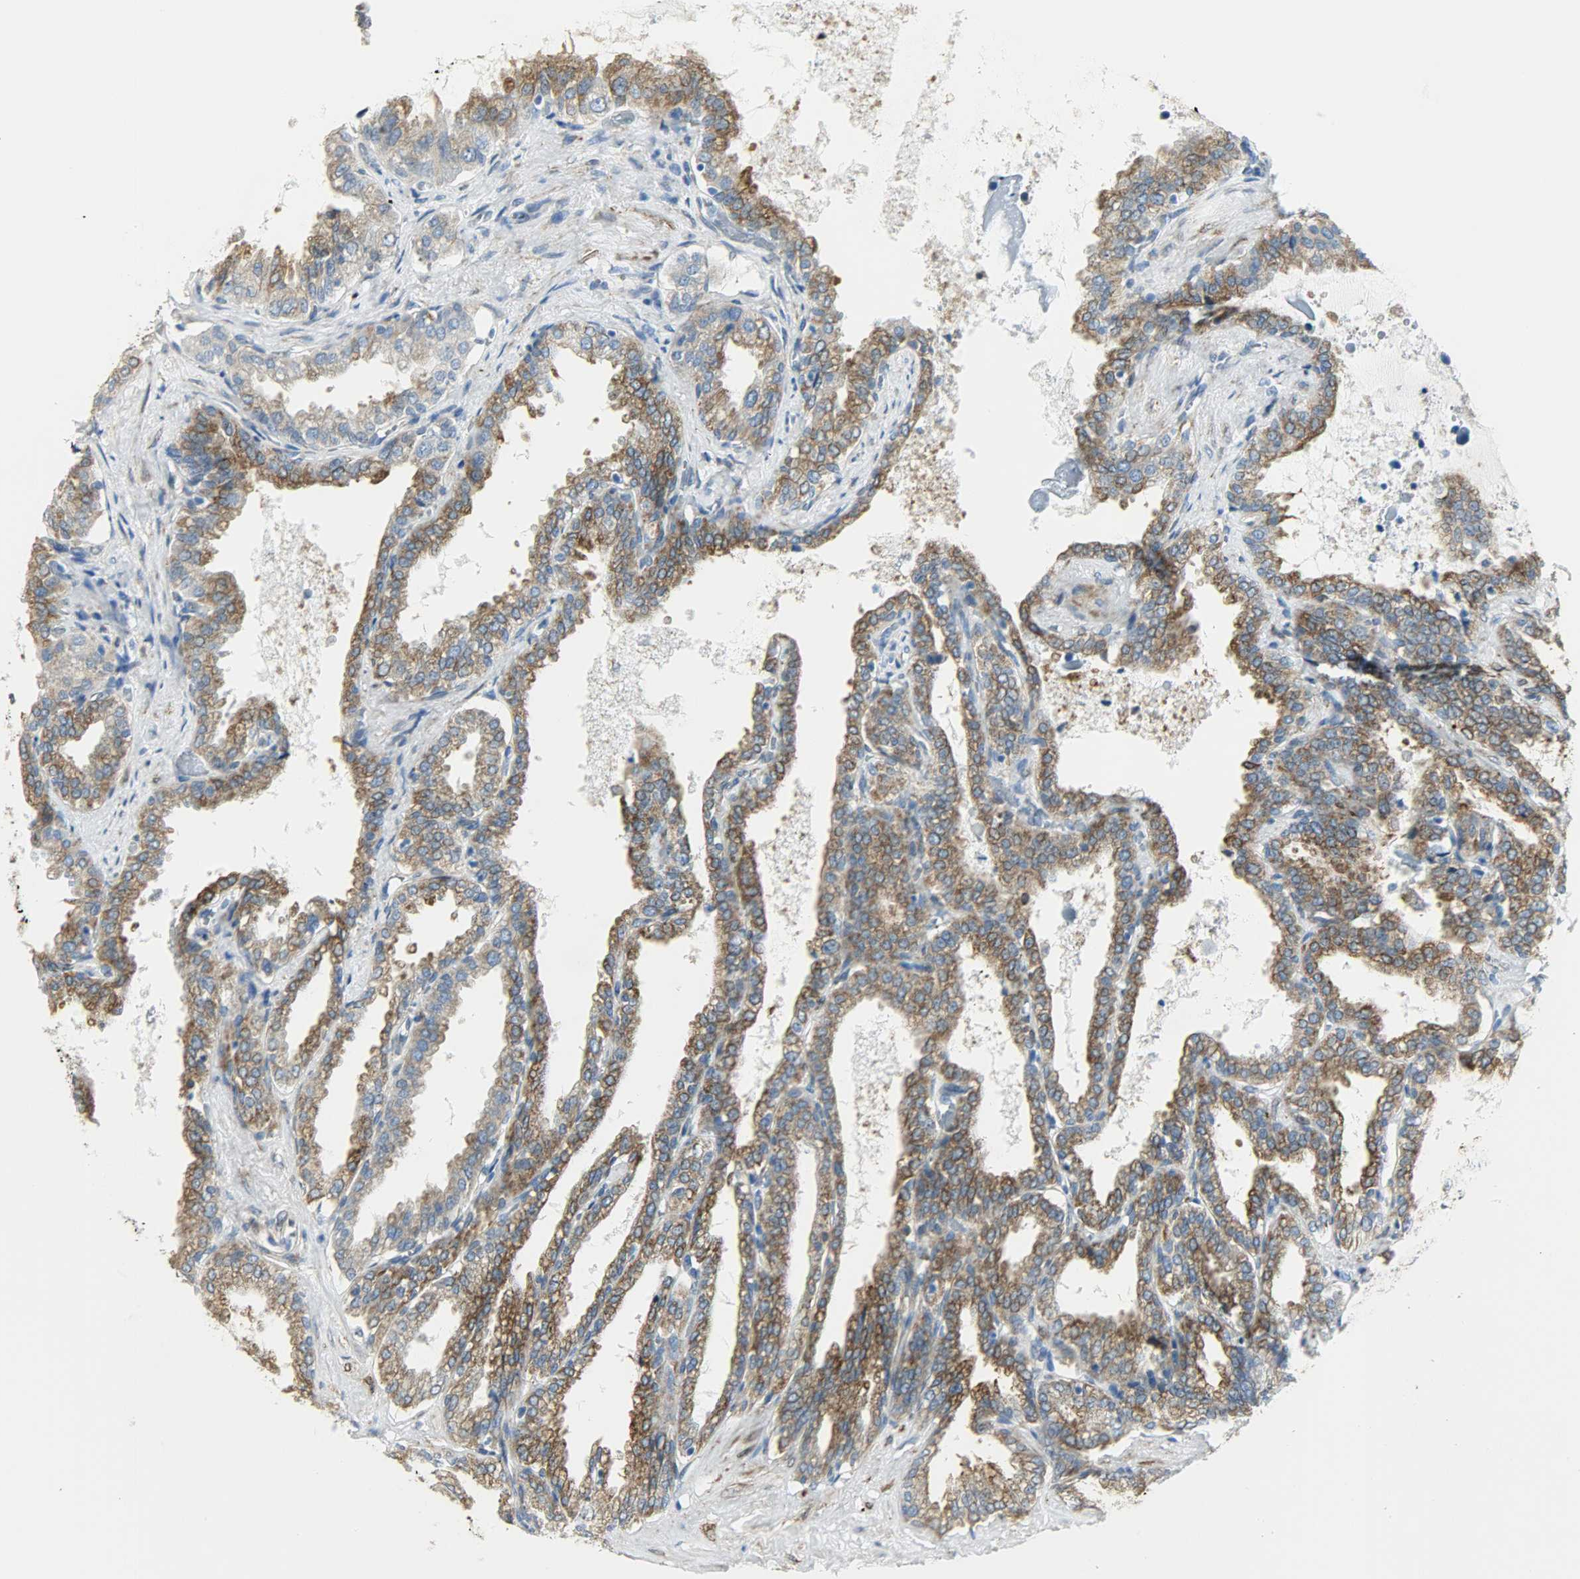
{"staining": {"intensity": "strong", "quantity": ">75%", "location": "cytoplasmic/membranous"}, "tissue": "seminal vesicle", "cell_type": "Glandular cells", "image_type": "normal", "snomed": [{"axis": "morphology", "description": "Normal tissue, NOS"}, {"axis": "topography", "description": "Seminal veicle"}], "caption": "Strong cytoplasmic/membranous expression for a protein is present in about >75% of glandular cells of unremarkable seminal vesicle using immunohistochemistry.", "gene": "PKD2", "patient": {"sex": "male", "age": 46}}